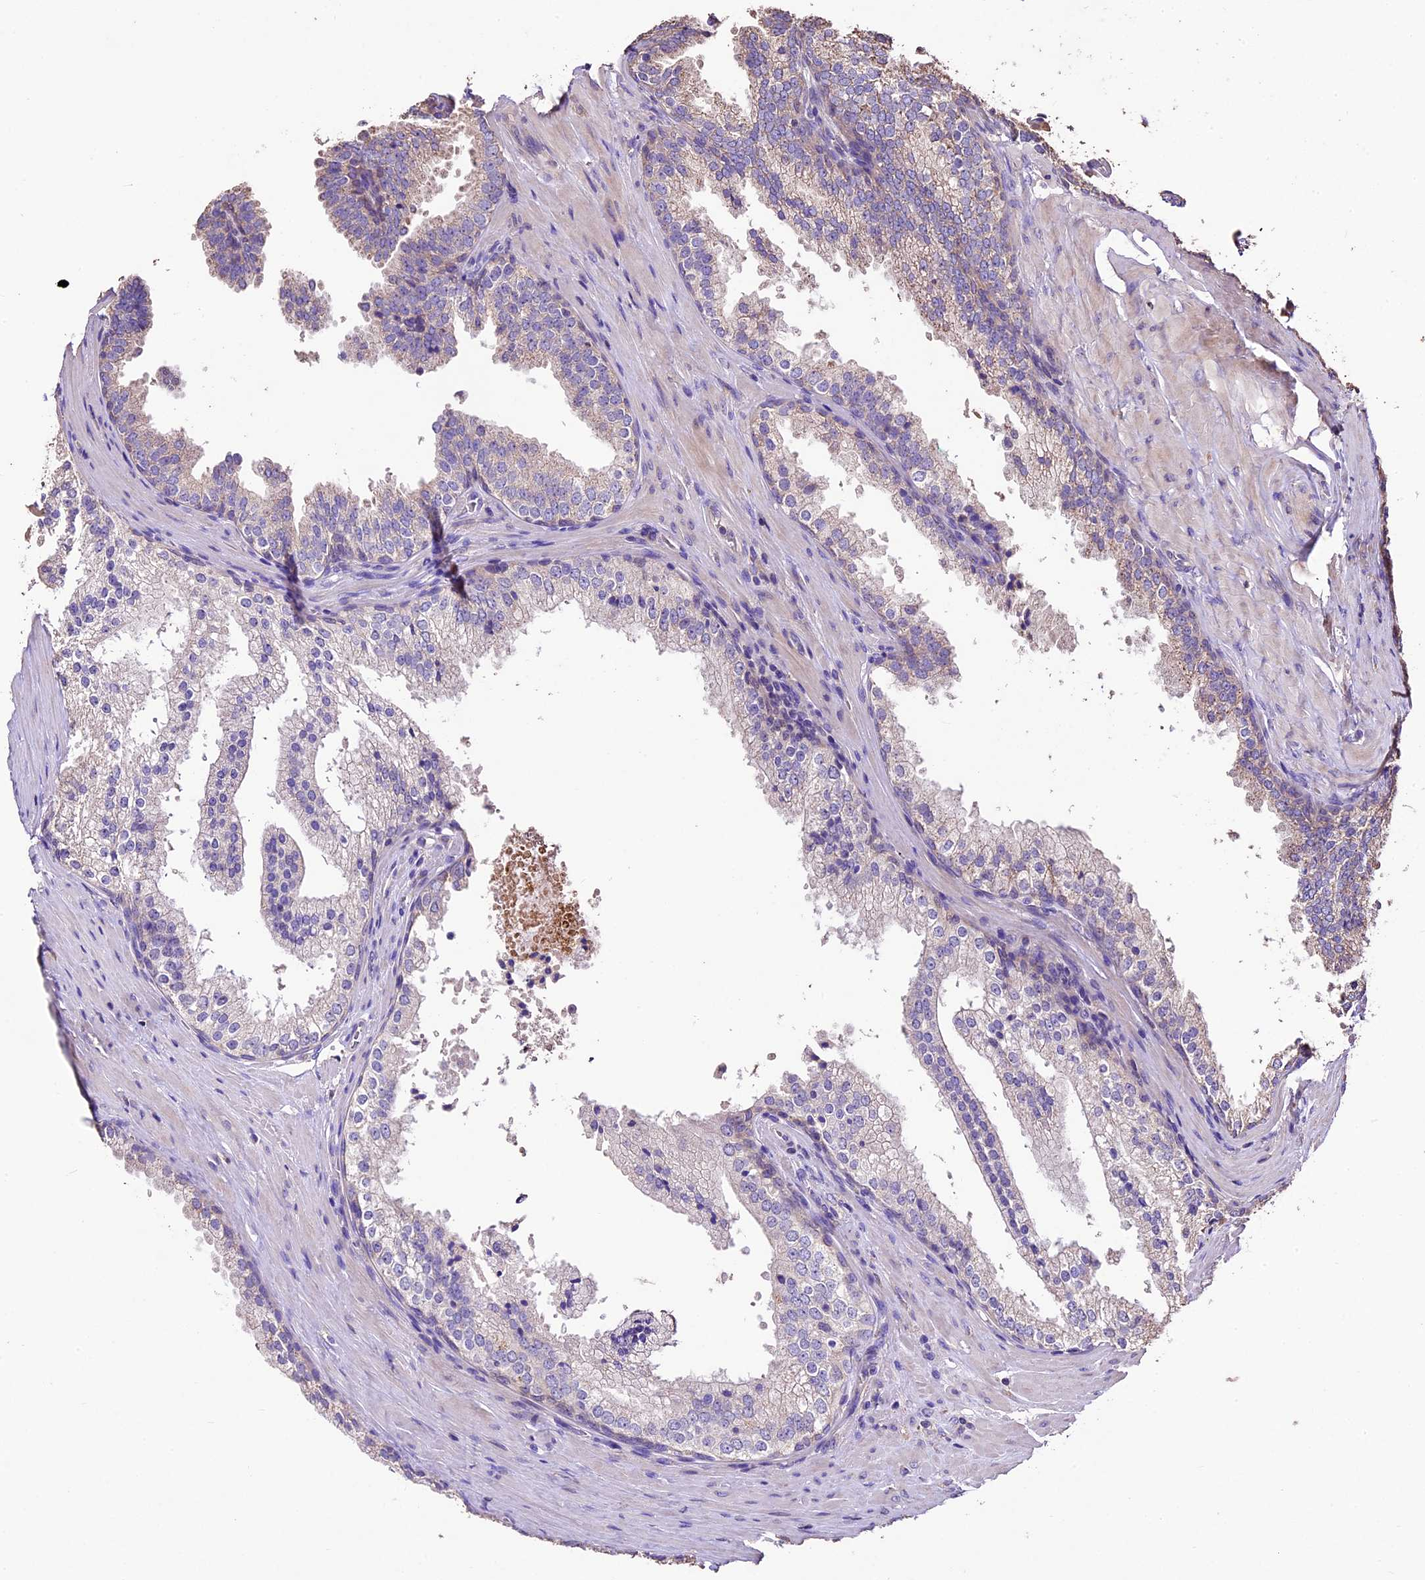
{"staining": {"intensity": "weak", "quantity": "<25%", "location": "cytoplasmic/membranous"}, "tissue": "prostate", "cell_type": "Glandular cells", "image_type": "normal", "snomed": [{"axis": "morphology", "description": "Normal tissue, NOS"}, {"axis": "topography", "description": "Prostate"}], "caption": "A micrograph of human prostate is negative for staining in glandular cells. (DAB (3,3'-diaminobenzidine) immunohistochemistry (IHC) with hematoxylin counter stain).", "gene": "CRLF1", "patient": {"sex": "male", "age": 60}}